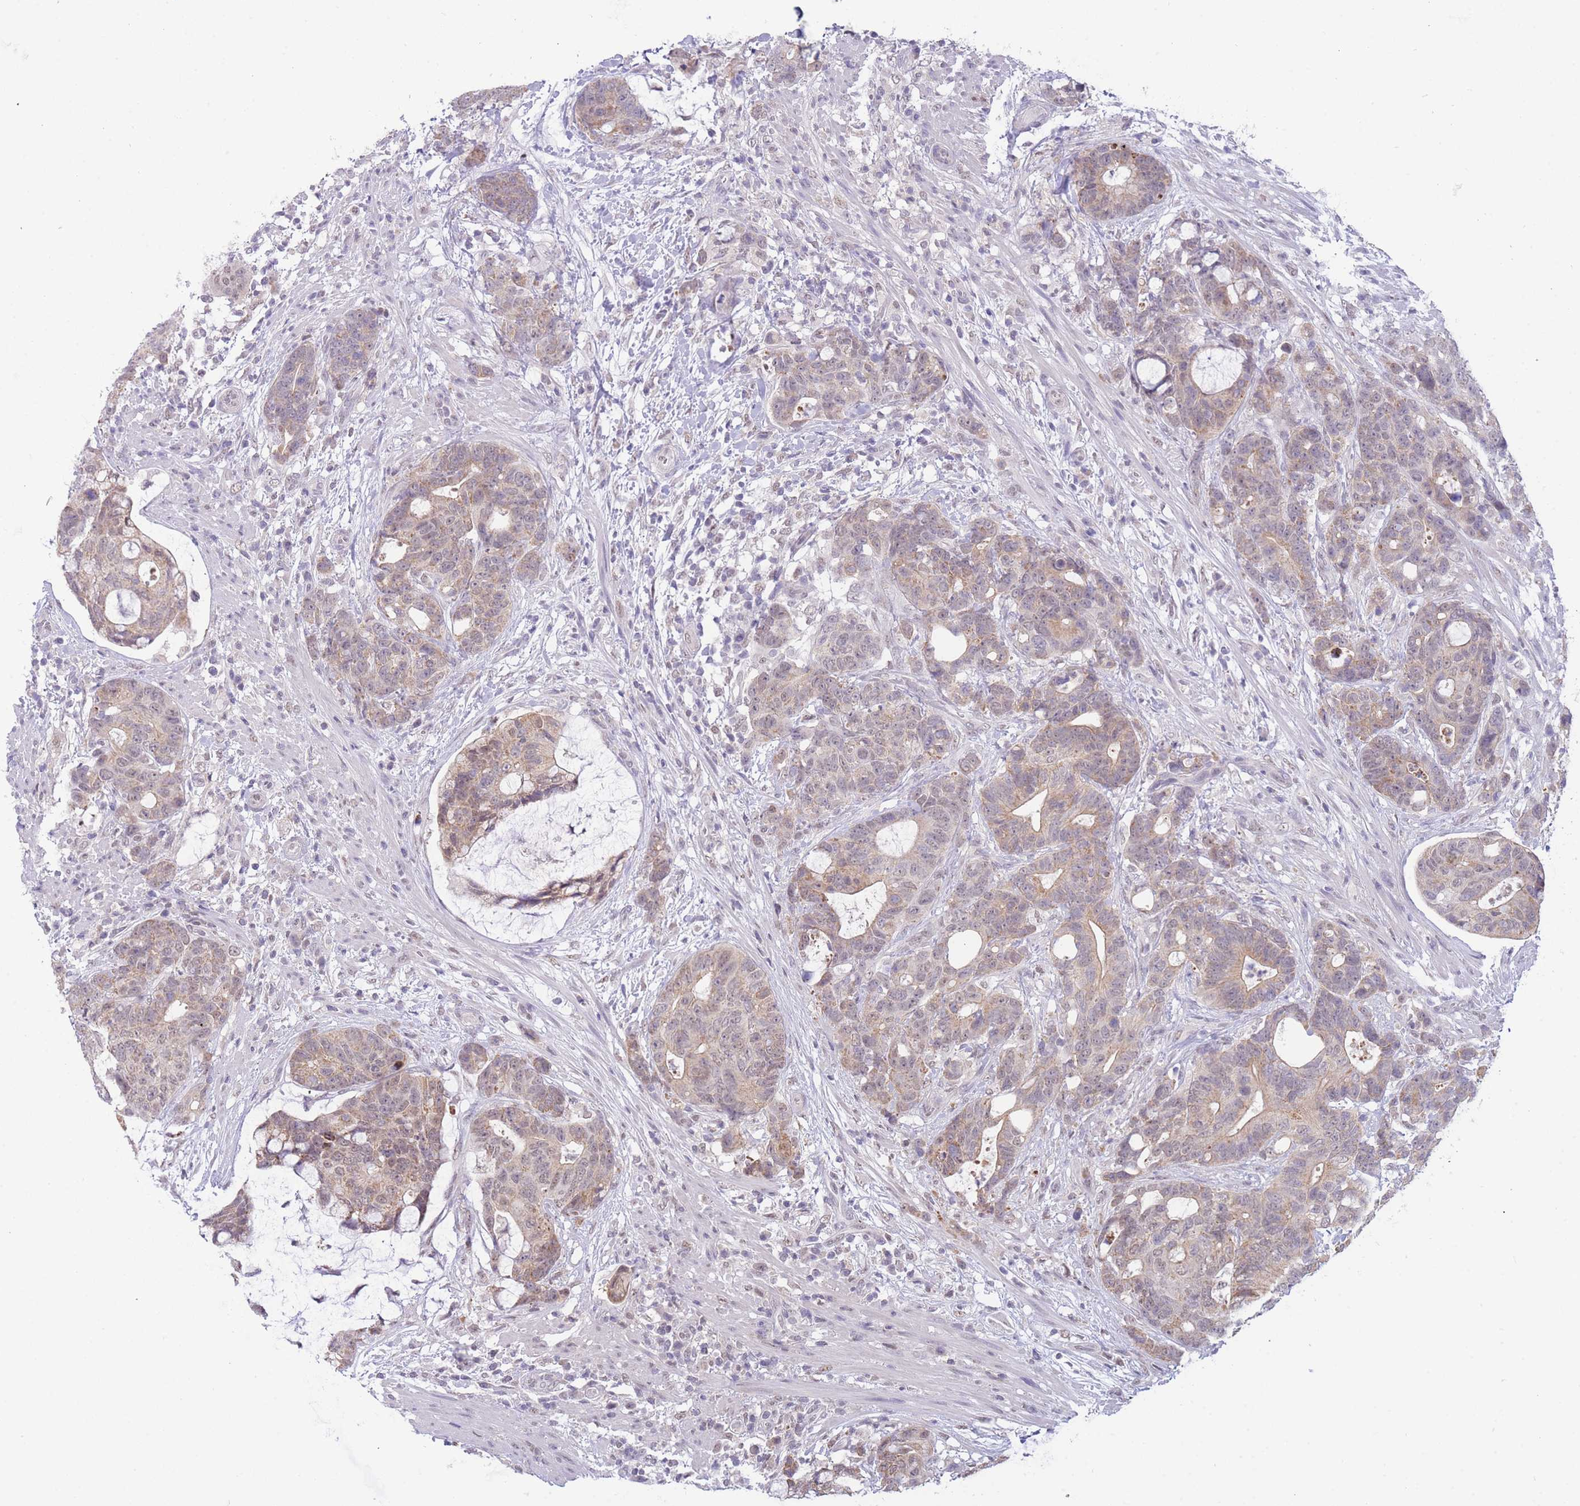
{"staining": {"intensity": "moderate", "quantity": "25%-75%", "location": "cytoplasmic/membranous,nuclear"}, "tissue": "colorectal cancer", "cell_type": "Tumor cells", "image_type": "cancer", "snomed": [{"axis": "morphology", "description": "Adenocarcinoma, NOS"}, {"axis": "topography", "description": "Colon"}], "caption": "Immunohistochemistry (DAB) staining of human colorectal cancer reveals moderate cytoplasmic/membranous and nuclear protein positivity in about 25%-75% of tumor cells. The protein of interest is stained brown, and the nuclei are stained in blue (DAB IHC with brightfield microscopy, high magnification).", "gene": "GOLGA6L25", "patient": {"sex": "female", "age": 82}}